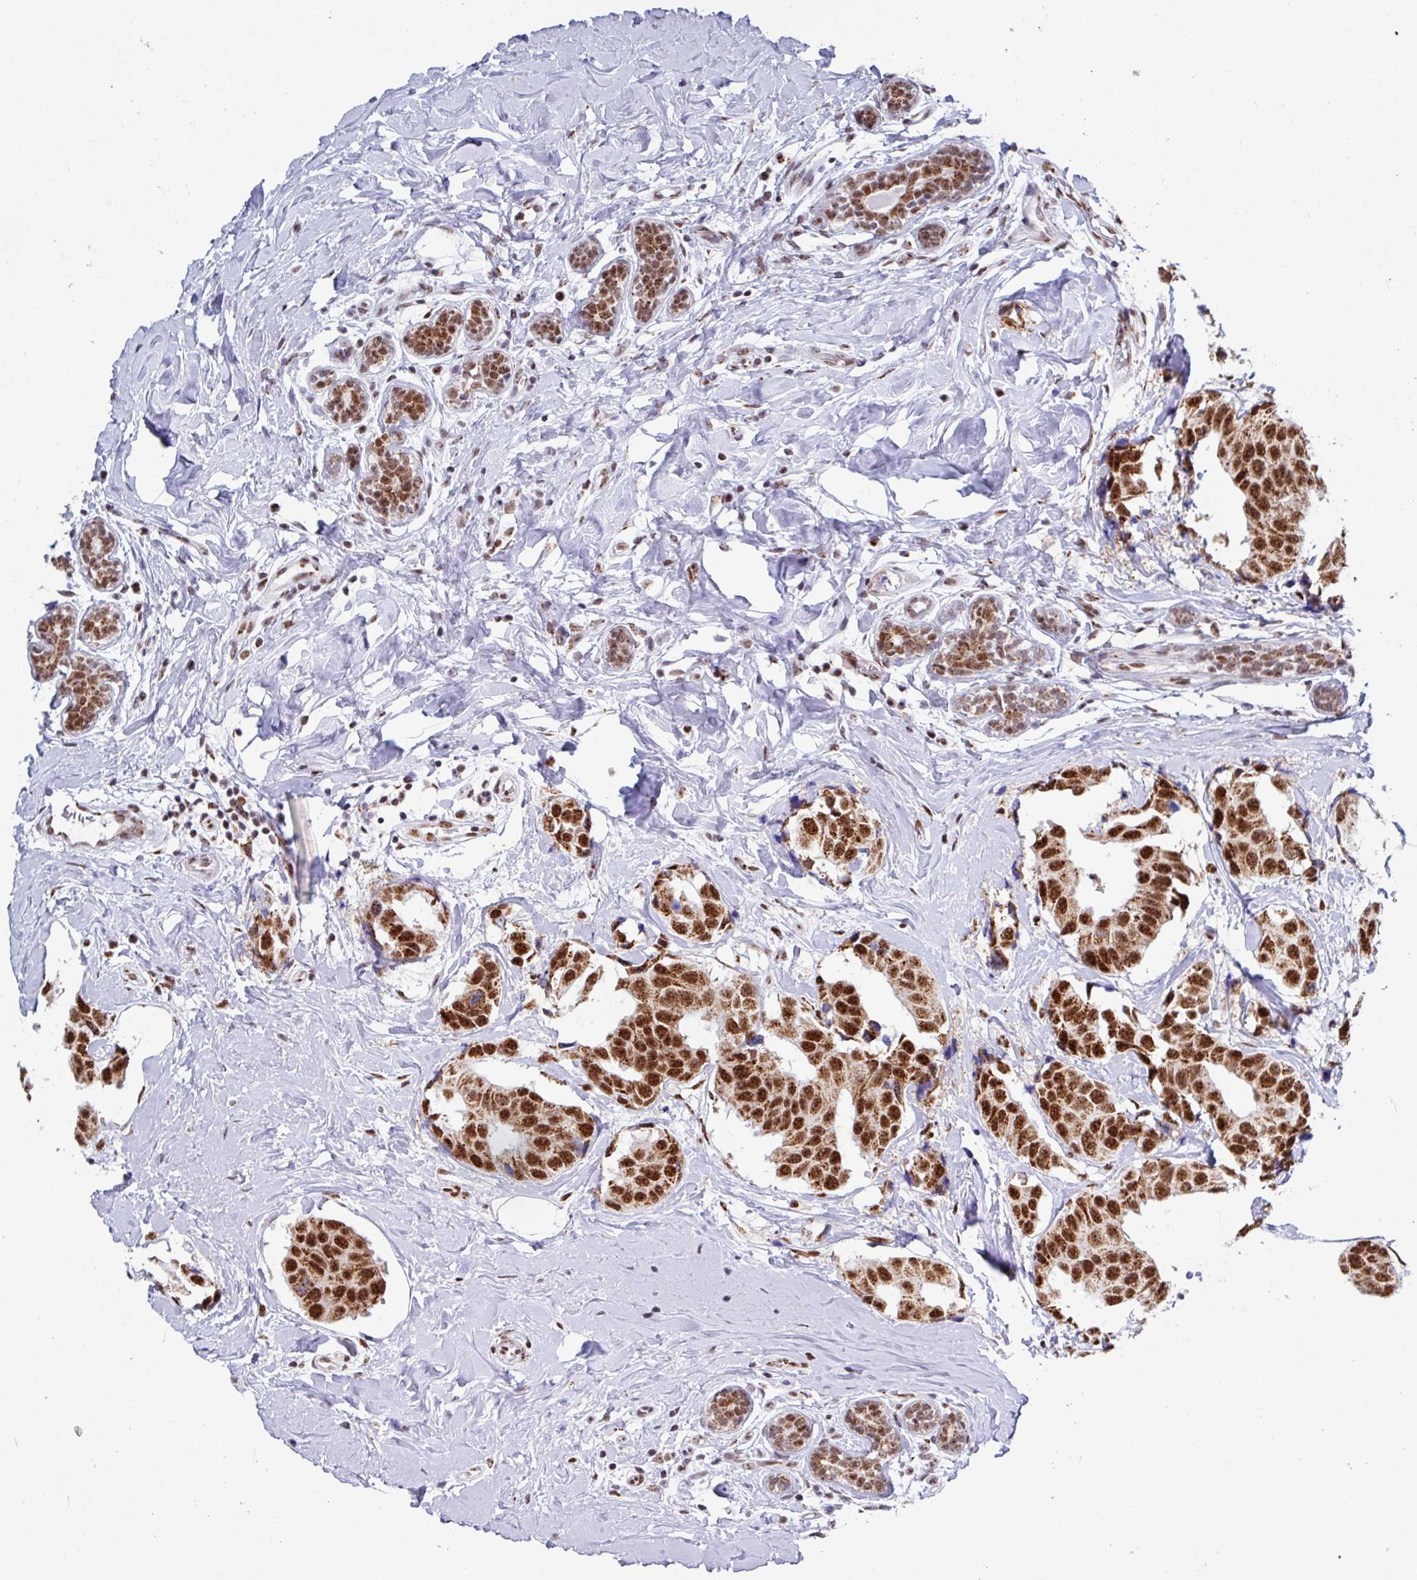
{"staining": {"intensity": "strong", "quantity": ">75%", "location": "nuclear"}, "tissue": "breast cancer", "cell_type": "Tumor cells", "image_type": "cancer", "snomed": [{"axis": "morphology", "description": "Normal tissue, NOS"}, {"axis": "morphology", "description": "Duct carcinoma"}, {"axis": "topography", "description": "Breast"}], "caption": "This photomicrograph shows immunohistochemistry staining of intraductal carcinoma (breast), with high strong nuclear expression in approximately >75% of tumor cells.", "gene": "PUF60", "patient": {"sex": "female", "age": 39}}